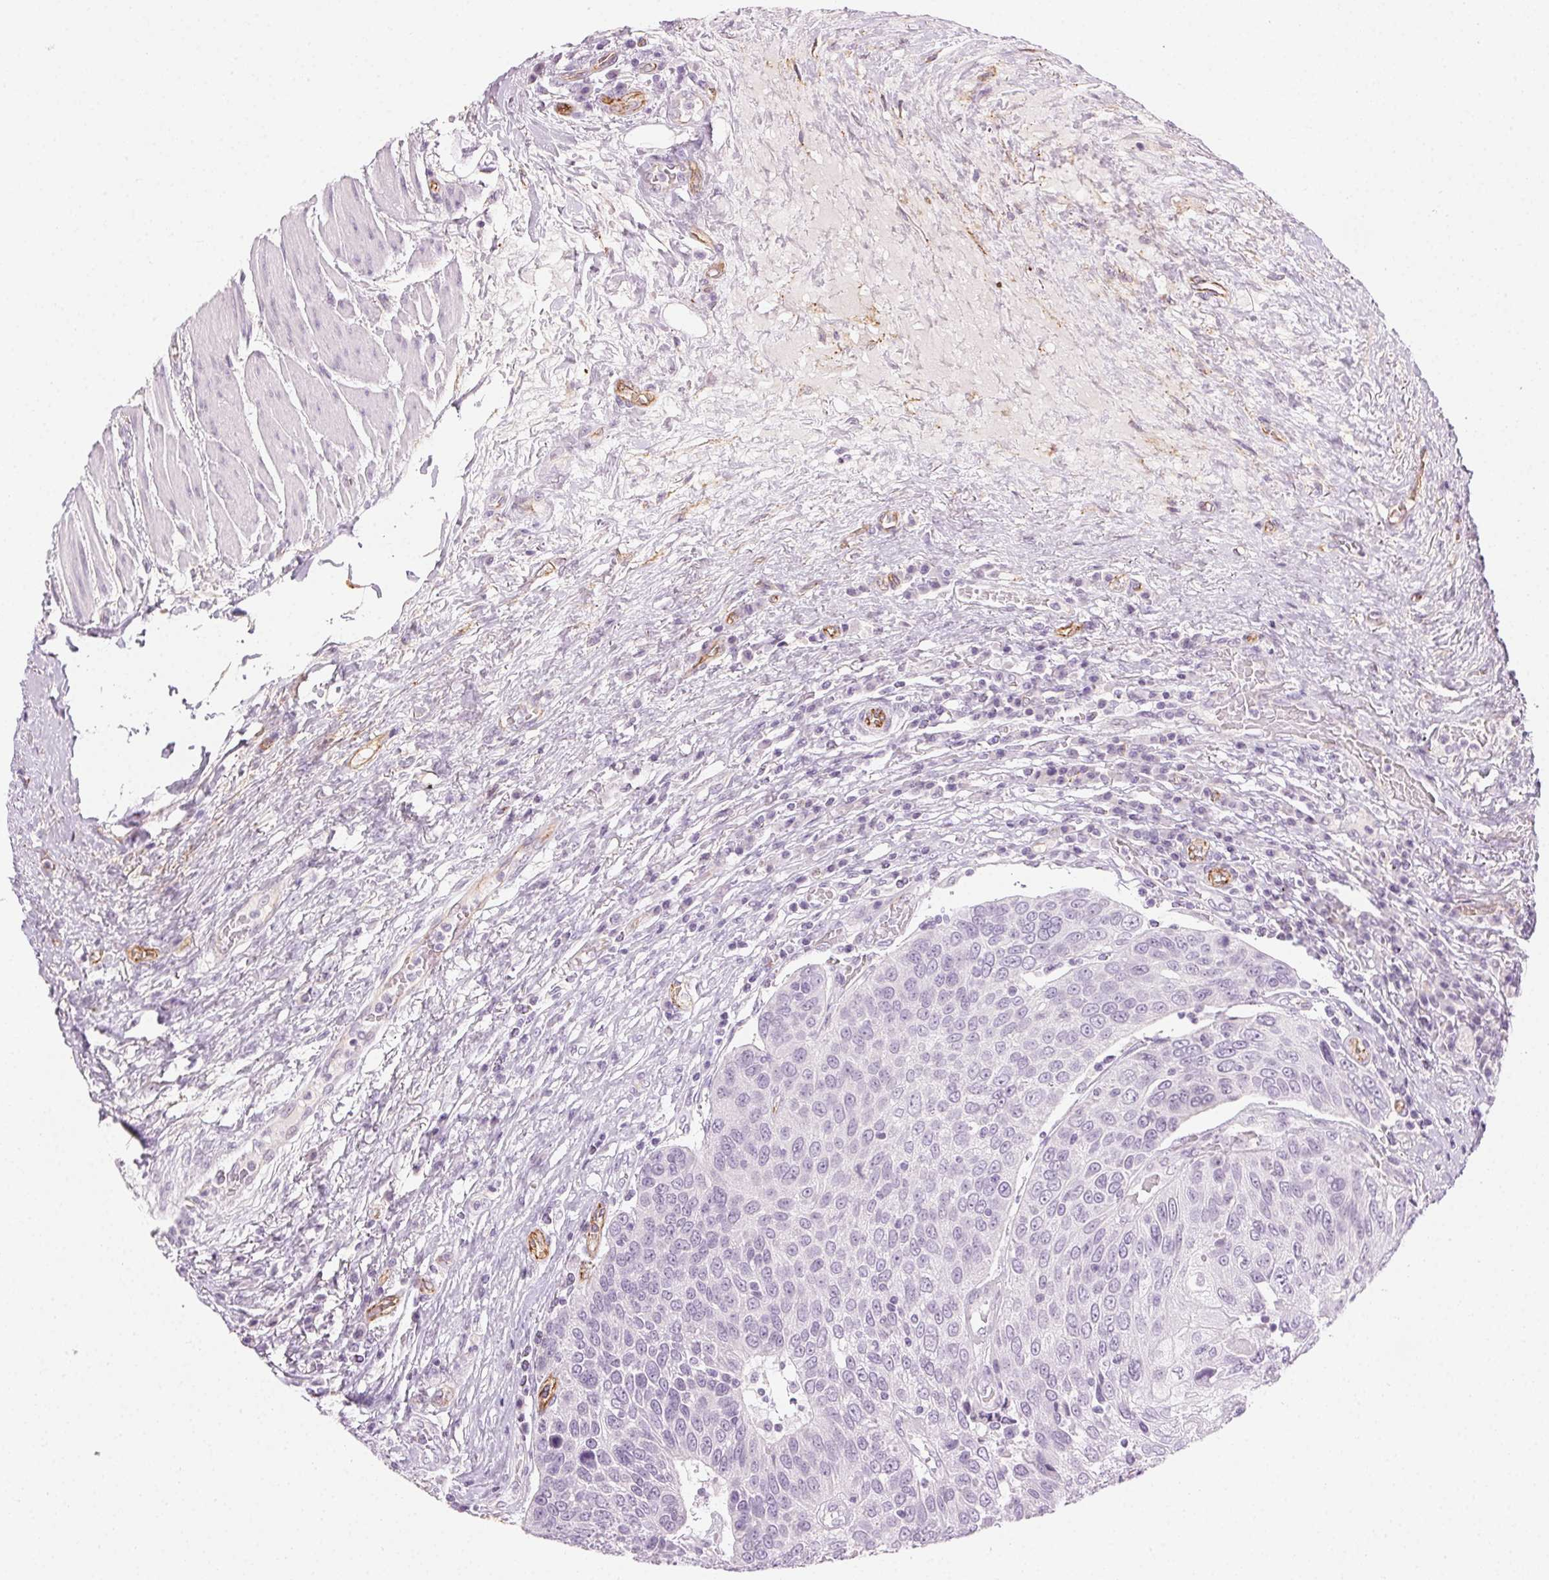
{"staining": {"intensity": "negative", "quantity": "none", "location": "none"}, "tissue": "urothelial cancer", "cell_type": "Tumor cells", "image_type": "cancer", "snomed": [{"axis": "morphology", "description": "Urothelial carcinoma, High grade"}, {"axis": "topography", "description": "Urinary bladder"}], "caption": "Tumor cells show no significant staining in high-grade urothelial carcinoma.", "gene": "AIF1L", "patient": {"sex": "female", "age": 70}}